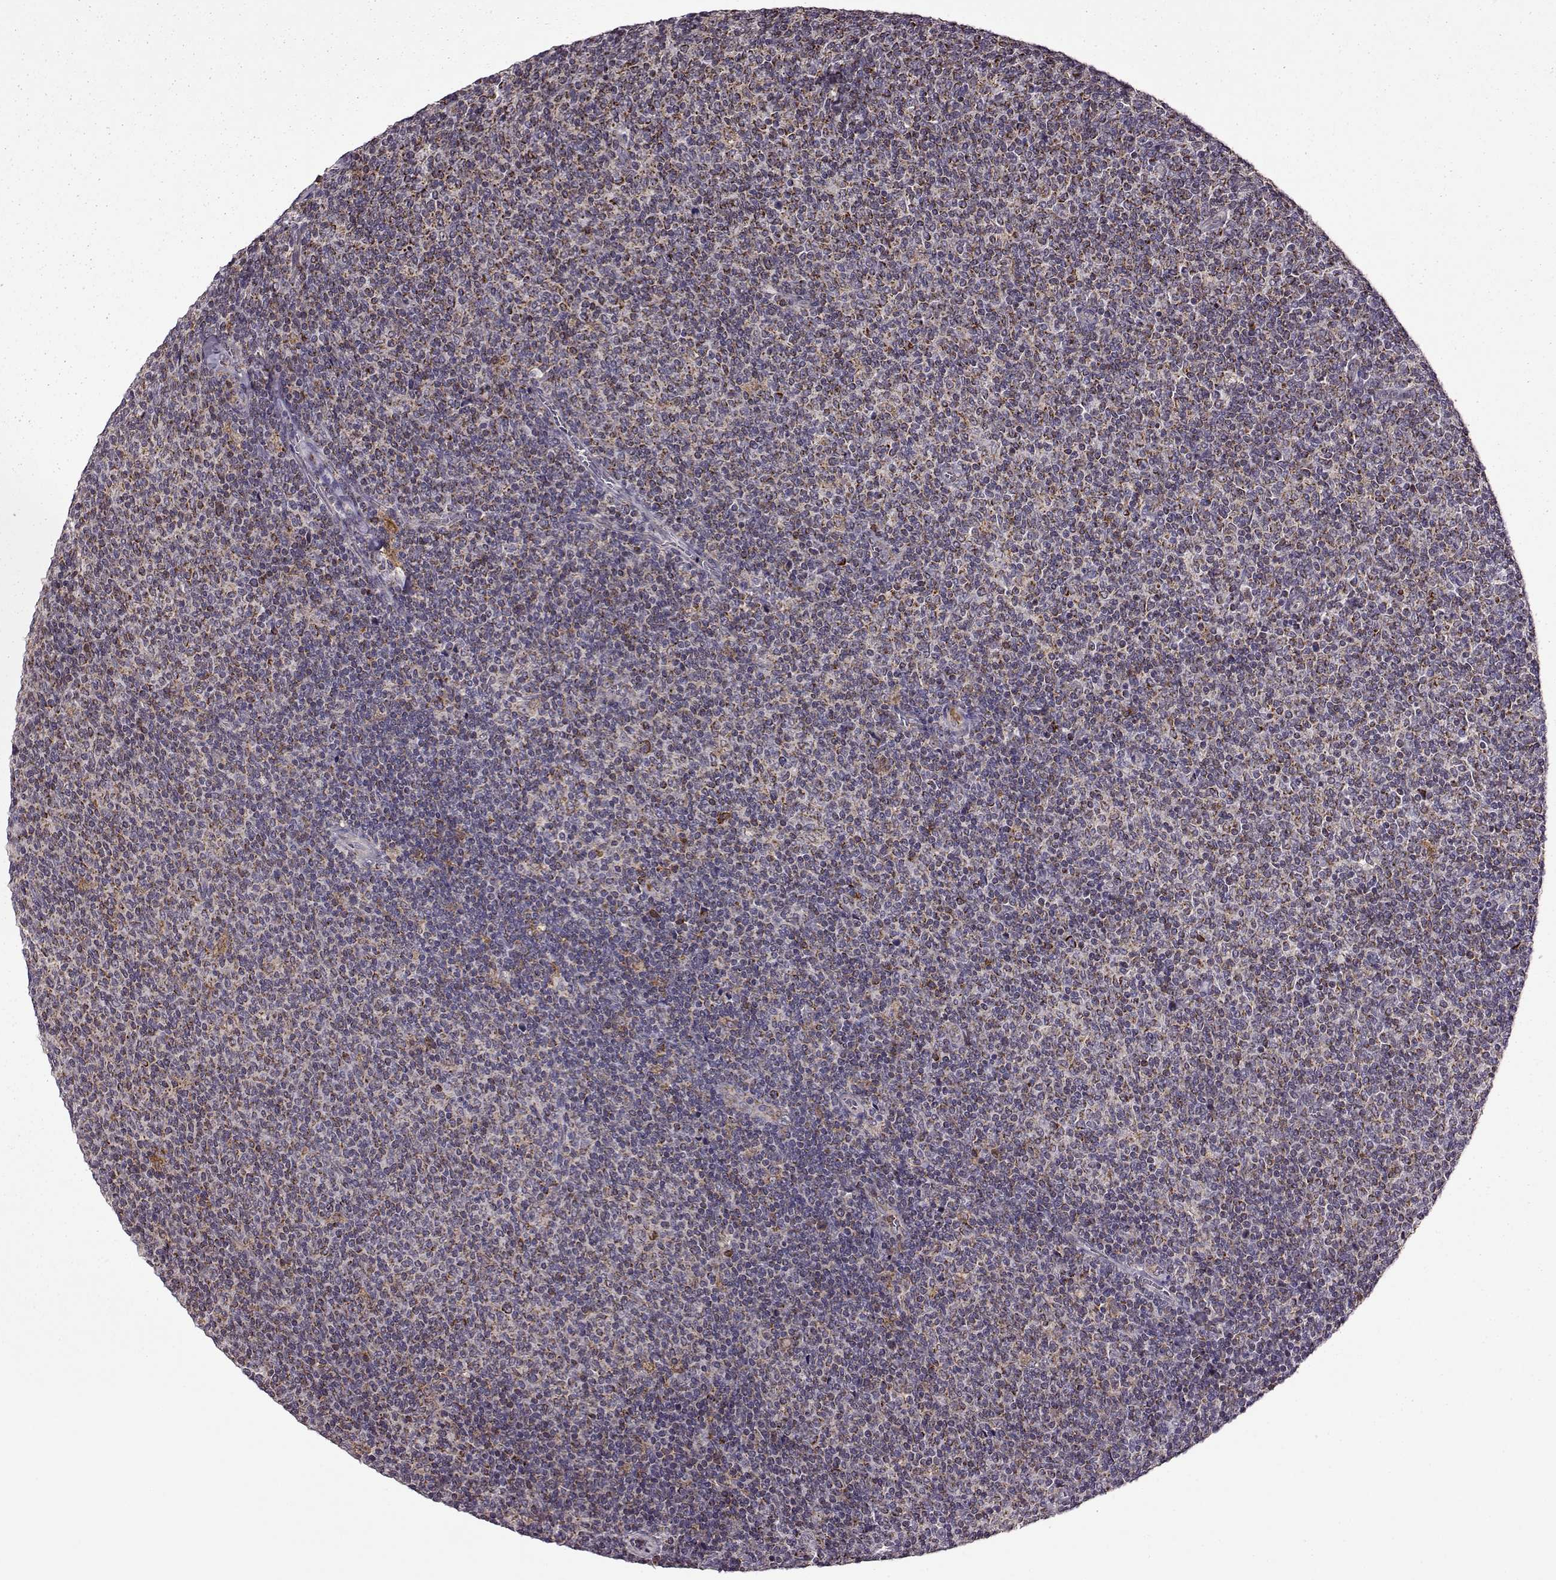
{"staining": {"intensity": "moderate", "quantity": ">75%", "location": "cytoplasmic/membranous"}, "tissue": "lymphoma", "cell_type": "Tumor cells", "image_type": "cancer", "snomed": [{"axis": "morphology", "description": "Malignant lymphoma, non-Hodgkin's type, Low grade"}, {"axis": "topography", "description": "Lymph node"}], "caption": "Malignant lymphoma, non-Hodgkin's type (low-grade) stained for a protein displays moderate cytoplasmic/membranous positivity in tumor cells. (brown staining indicates protein expression, while blue staining denotes nuclei).", "gene": "MTSS1", "patient": {"sex": "male", "age": 52}}